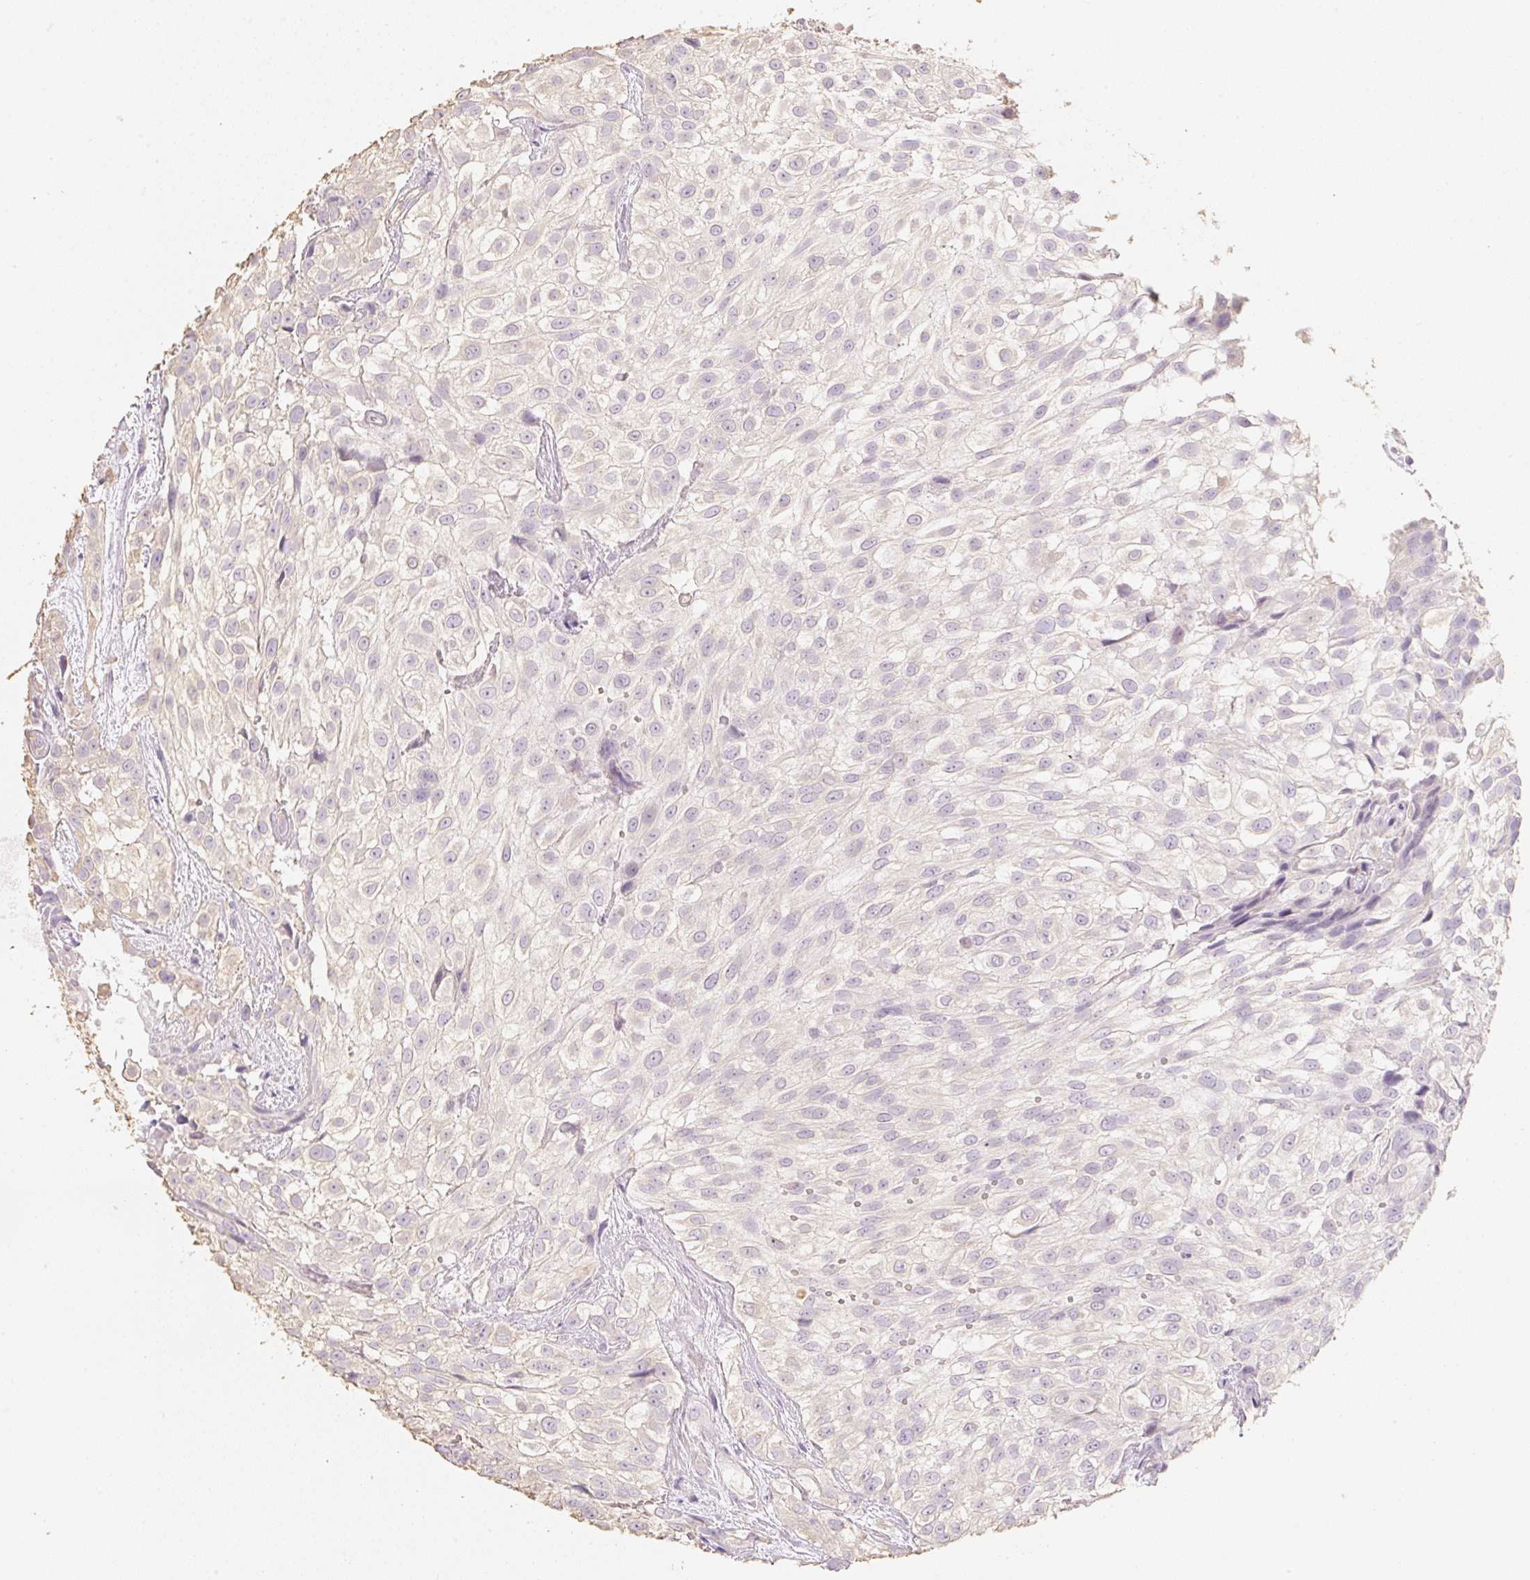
{"staining": {"intensity": "negative", "quantity": "none", "location": "none"}, "tissue": "urothelial cancer", "cell_type": "Tumor cells", "image_type": "cancer", "snomed": [{"axis": "morphology", "description": "Urothelial carcinoma, High grade"}, {"axis": "topography", "description": "Urinary bladder"}], "caption": "Tumor cells are negative for brown protein staining in high-grade urothelial carcinoma. (DAB IHC, high magnification).", "gene": "MBOAT7", "patient": {"sex": "male", "age": 56}}